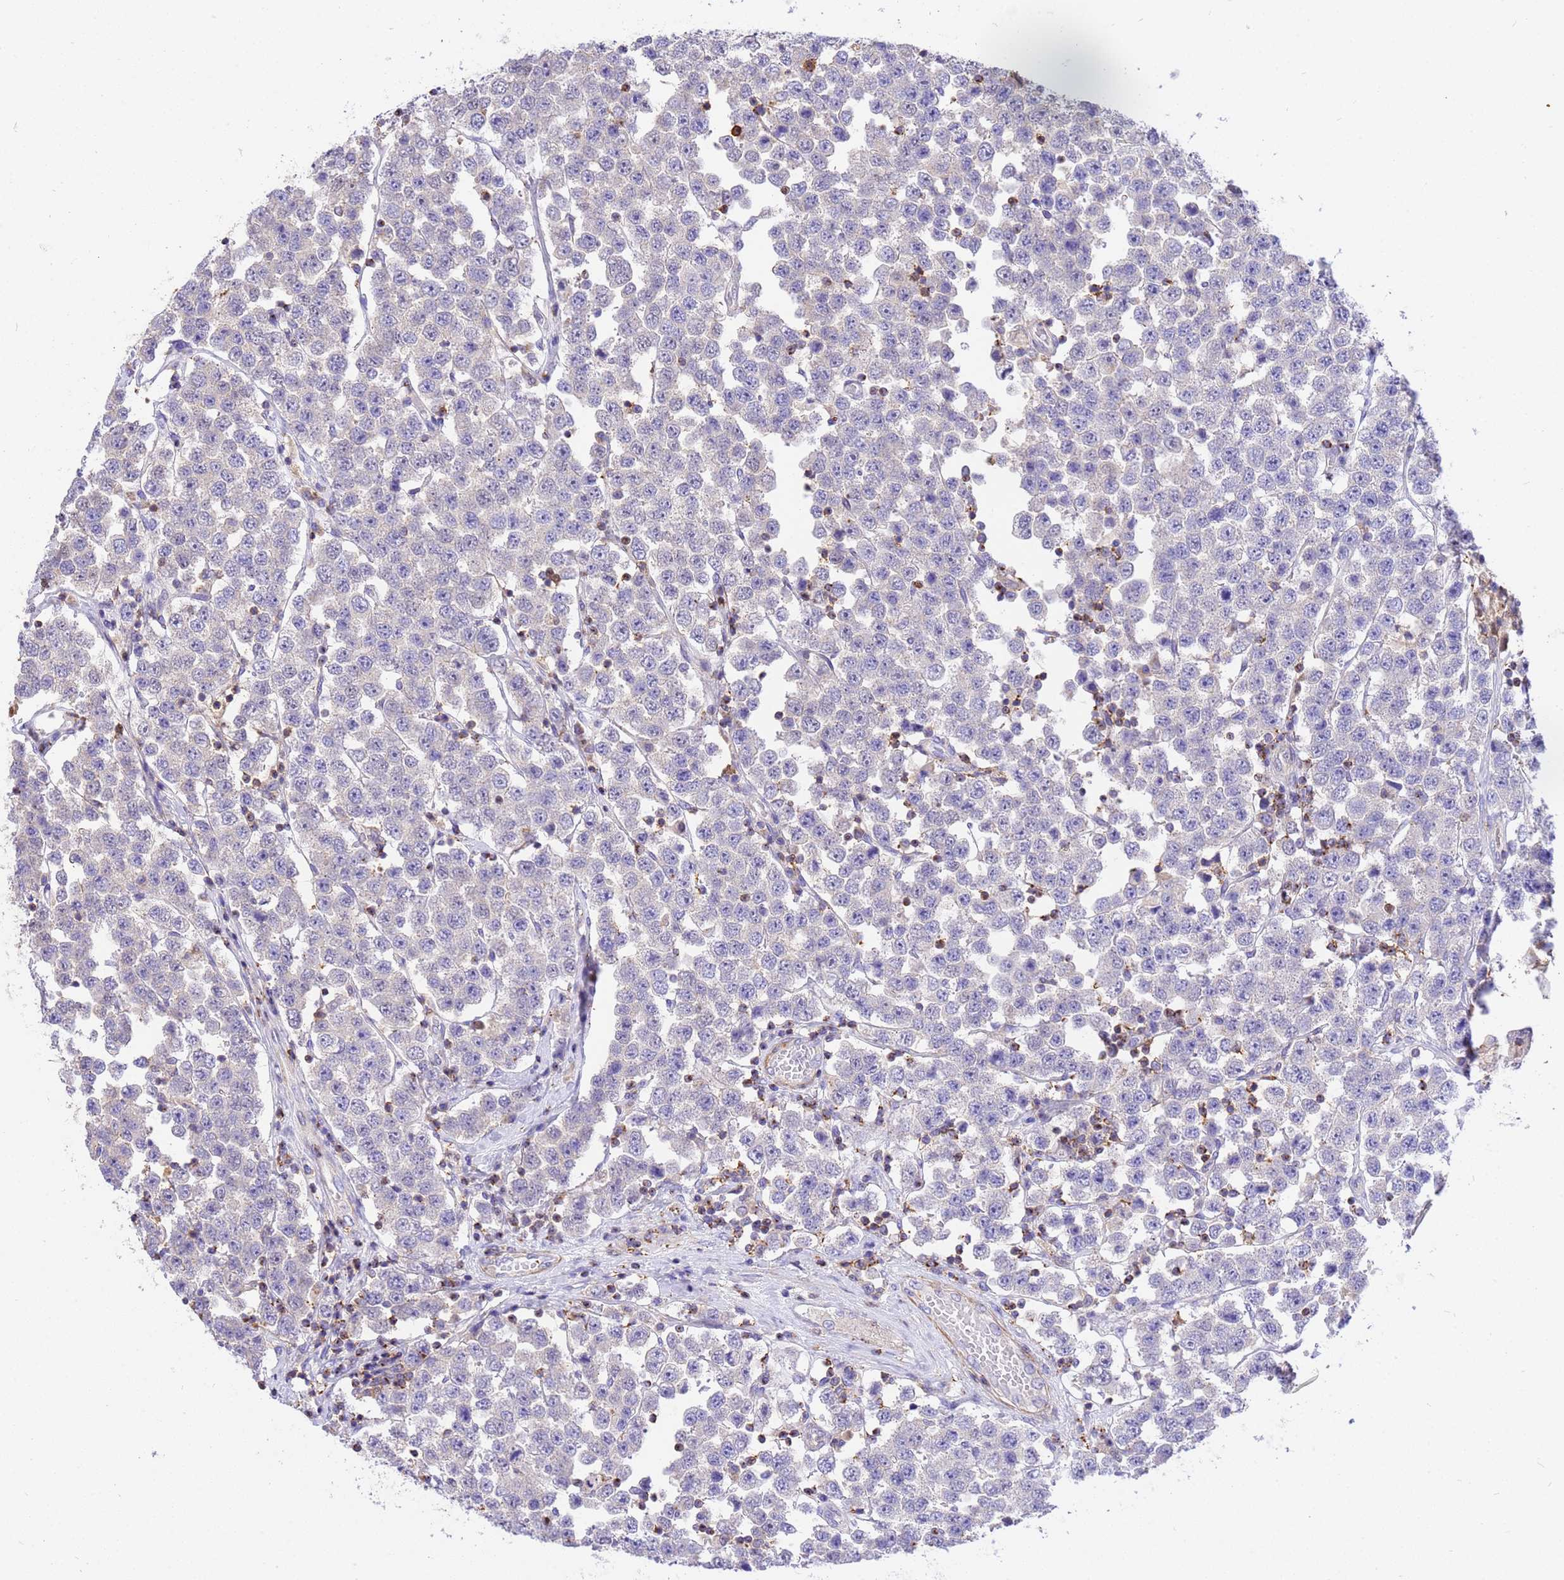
{"staining": {"intensity": "negative", "quantity": "none", "location": "none"}, "tissue": "testis cancer", "cell_type": "Tumor cells", "image_type": "cancer", "snomed": [{"axis": "morphology", "description": "Seminoma, NOS"}, {"axis": "topography", "description": "Testis"}], "caption": "DAB (3,3'-diaminobenzidine) immunohistochemical staining of human seminoma (testis) reveals no significant positivity in tumor cells.", "gene": "WDR64", "patient": {"sex": "male", "age": 28}}